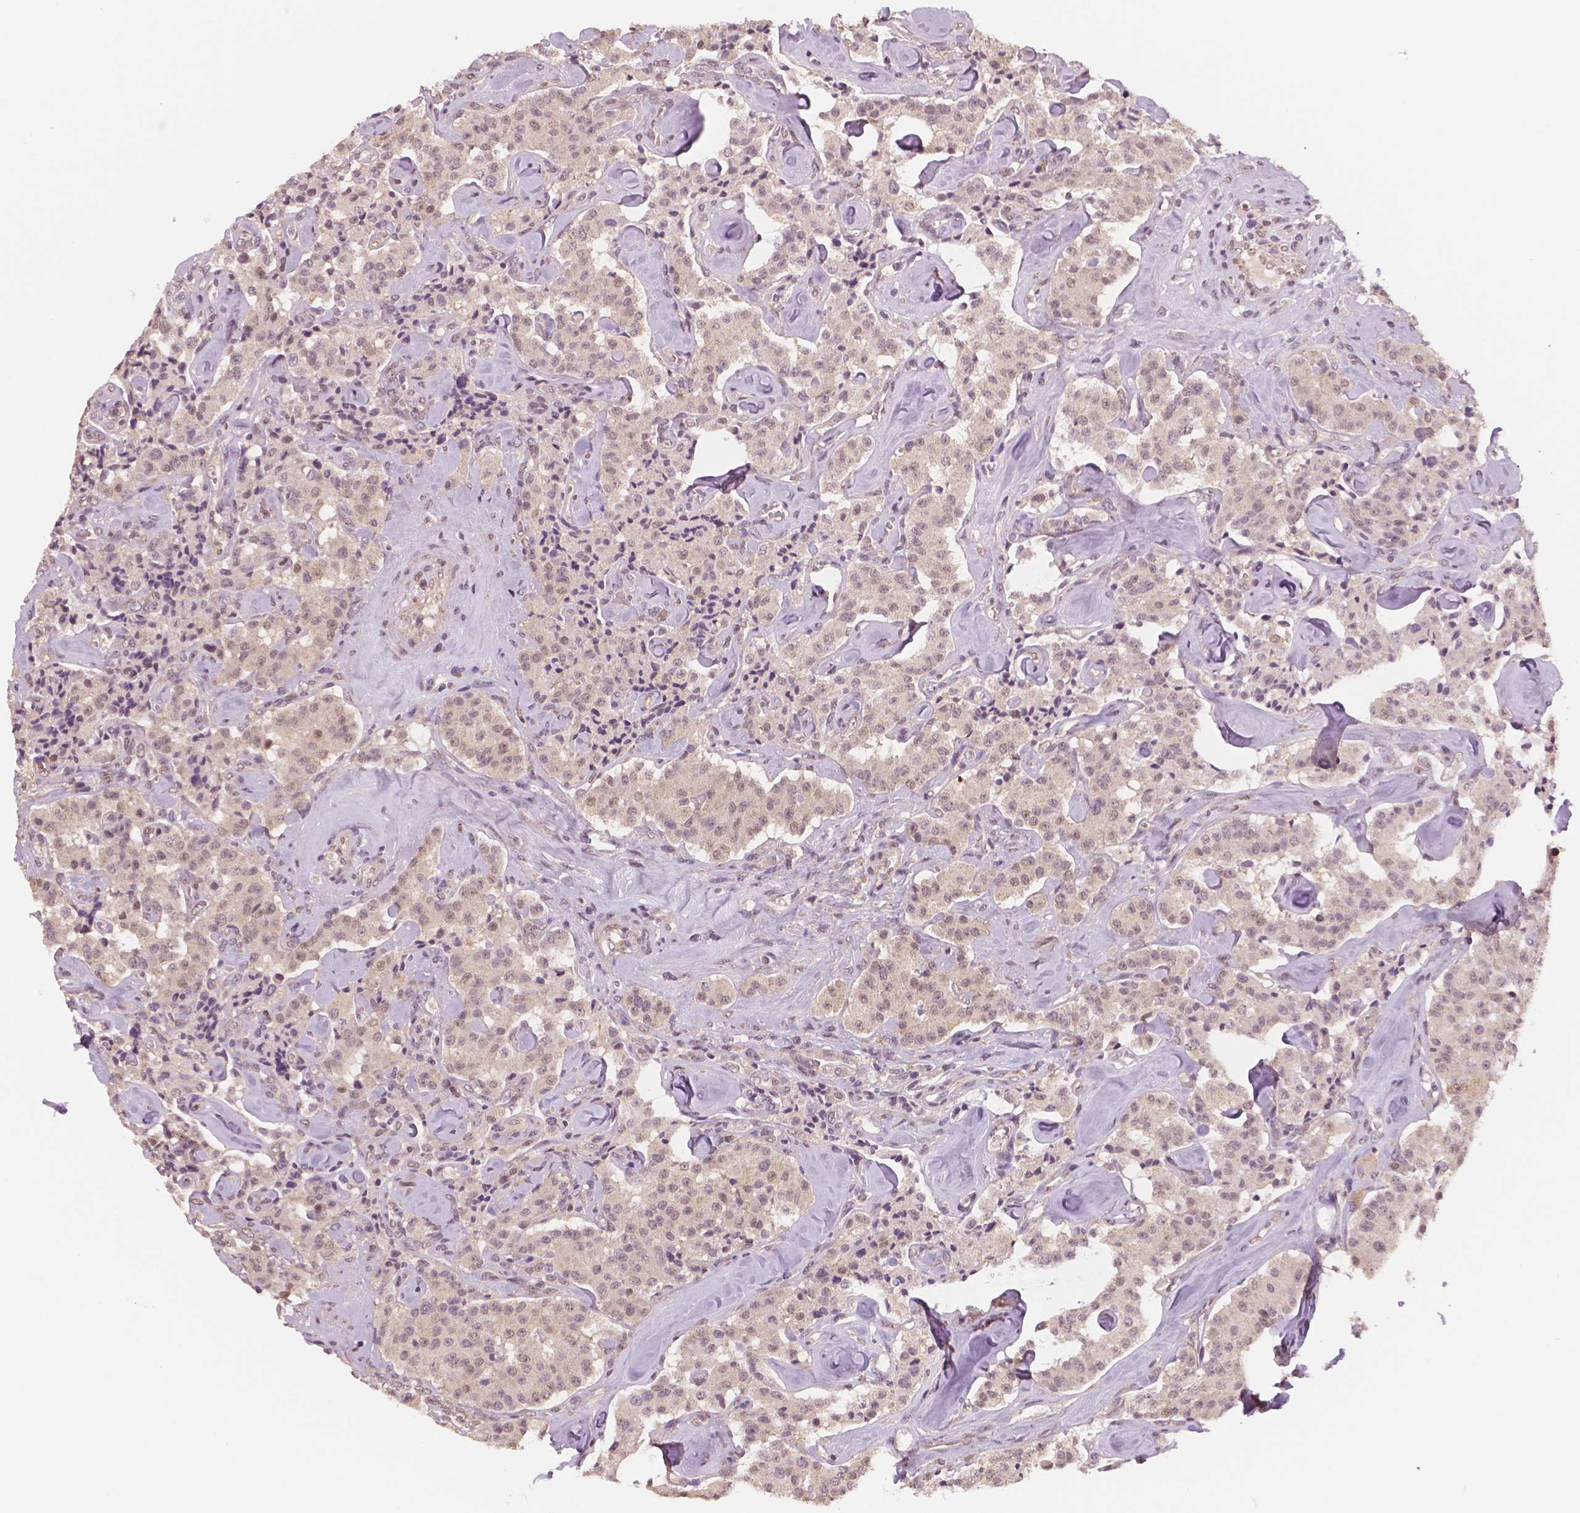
{"staining": {"intensity": "negative", "quantity": "none", "location": "none"}, "tissue": "carcinoid", "cell_type": "Tumor cells", "image_type": "cancer", "snomed": [{"axis": "morphology", "description": "Carcinoid, malignant, NOS"}, {"axis": "topography", "description": "Pancreas"}], "caption": "Tumor cells are negative for brown protein staining in malignant carcinoid. (DAB immunohistochemistry (IHC), high magnification).", "gene": "STAT3", "patient": {"sex": "male", "age": 41}}